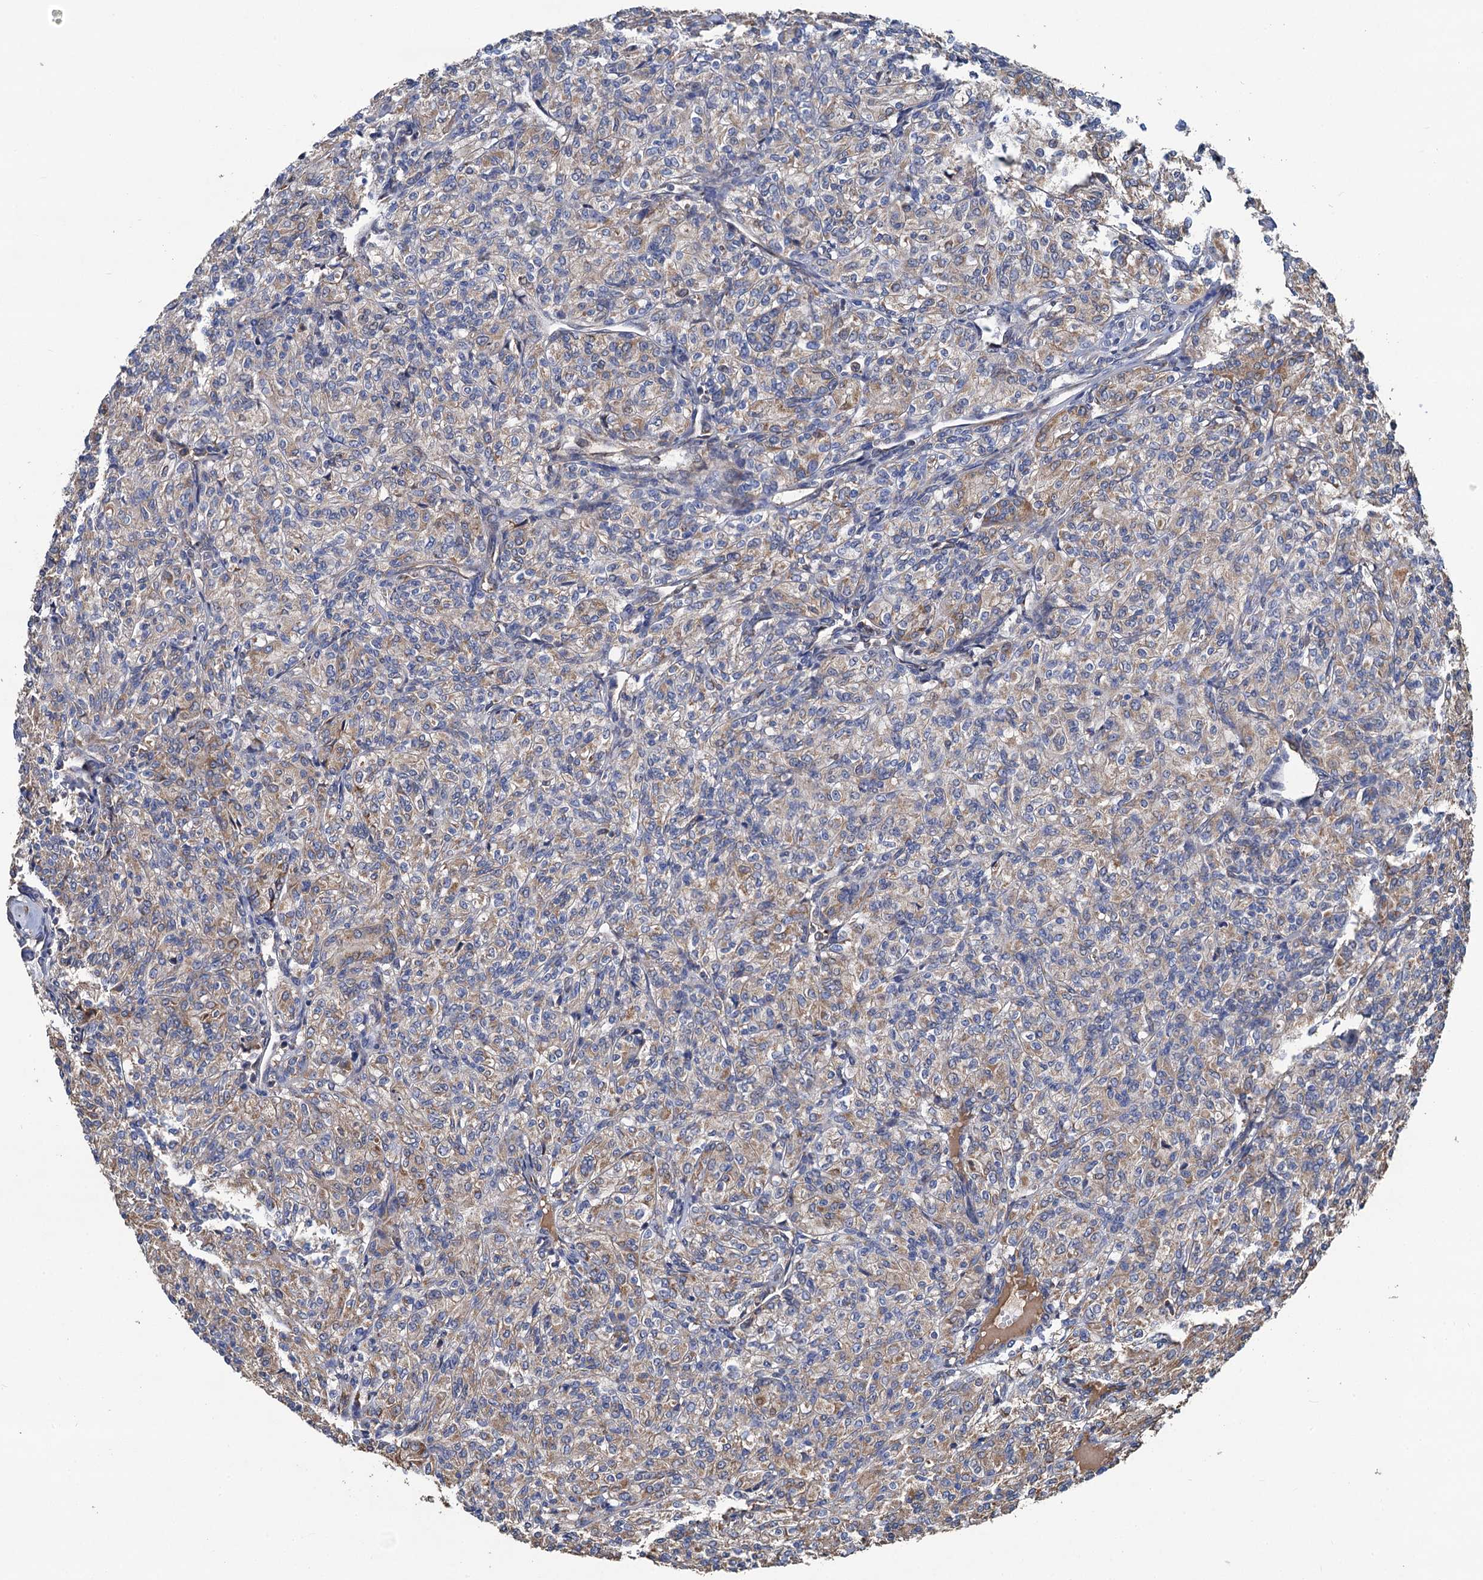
{"staining": {"intensity": "moderate", "quantity": "25%-75%", "location": "cytoplasmic/membranous"}, "tissue": "renal cancer", "cell_type": "Tumor cells", "image_type": "cancer", "snomed": [{"axis": "morphology", "description": "Adenocarcinoma, NOS"}, {"axis": "topography", "description": "Kidney"}], "caption": "Brown immunohistochemical staining in human renal cancer reveals moderate cytoplasmic/membranous expression in approximately 25%-75% of tumor cells.", "gene": "DGLUCY", "patient": {"sex": "male", "age": 77}}